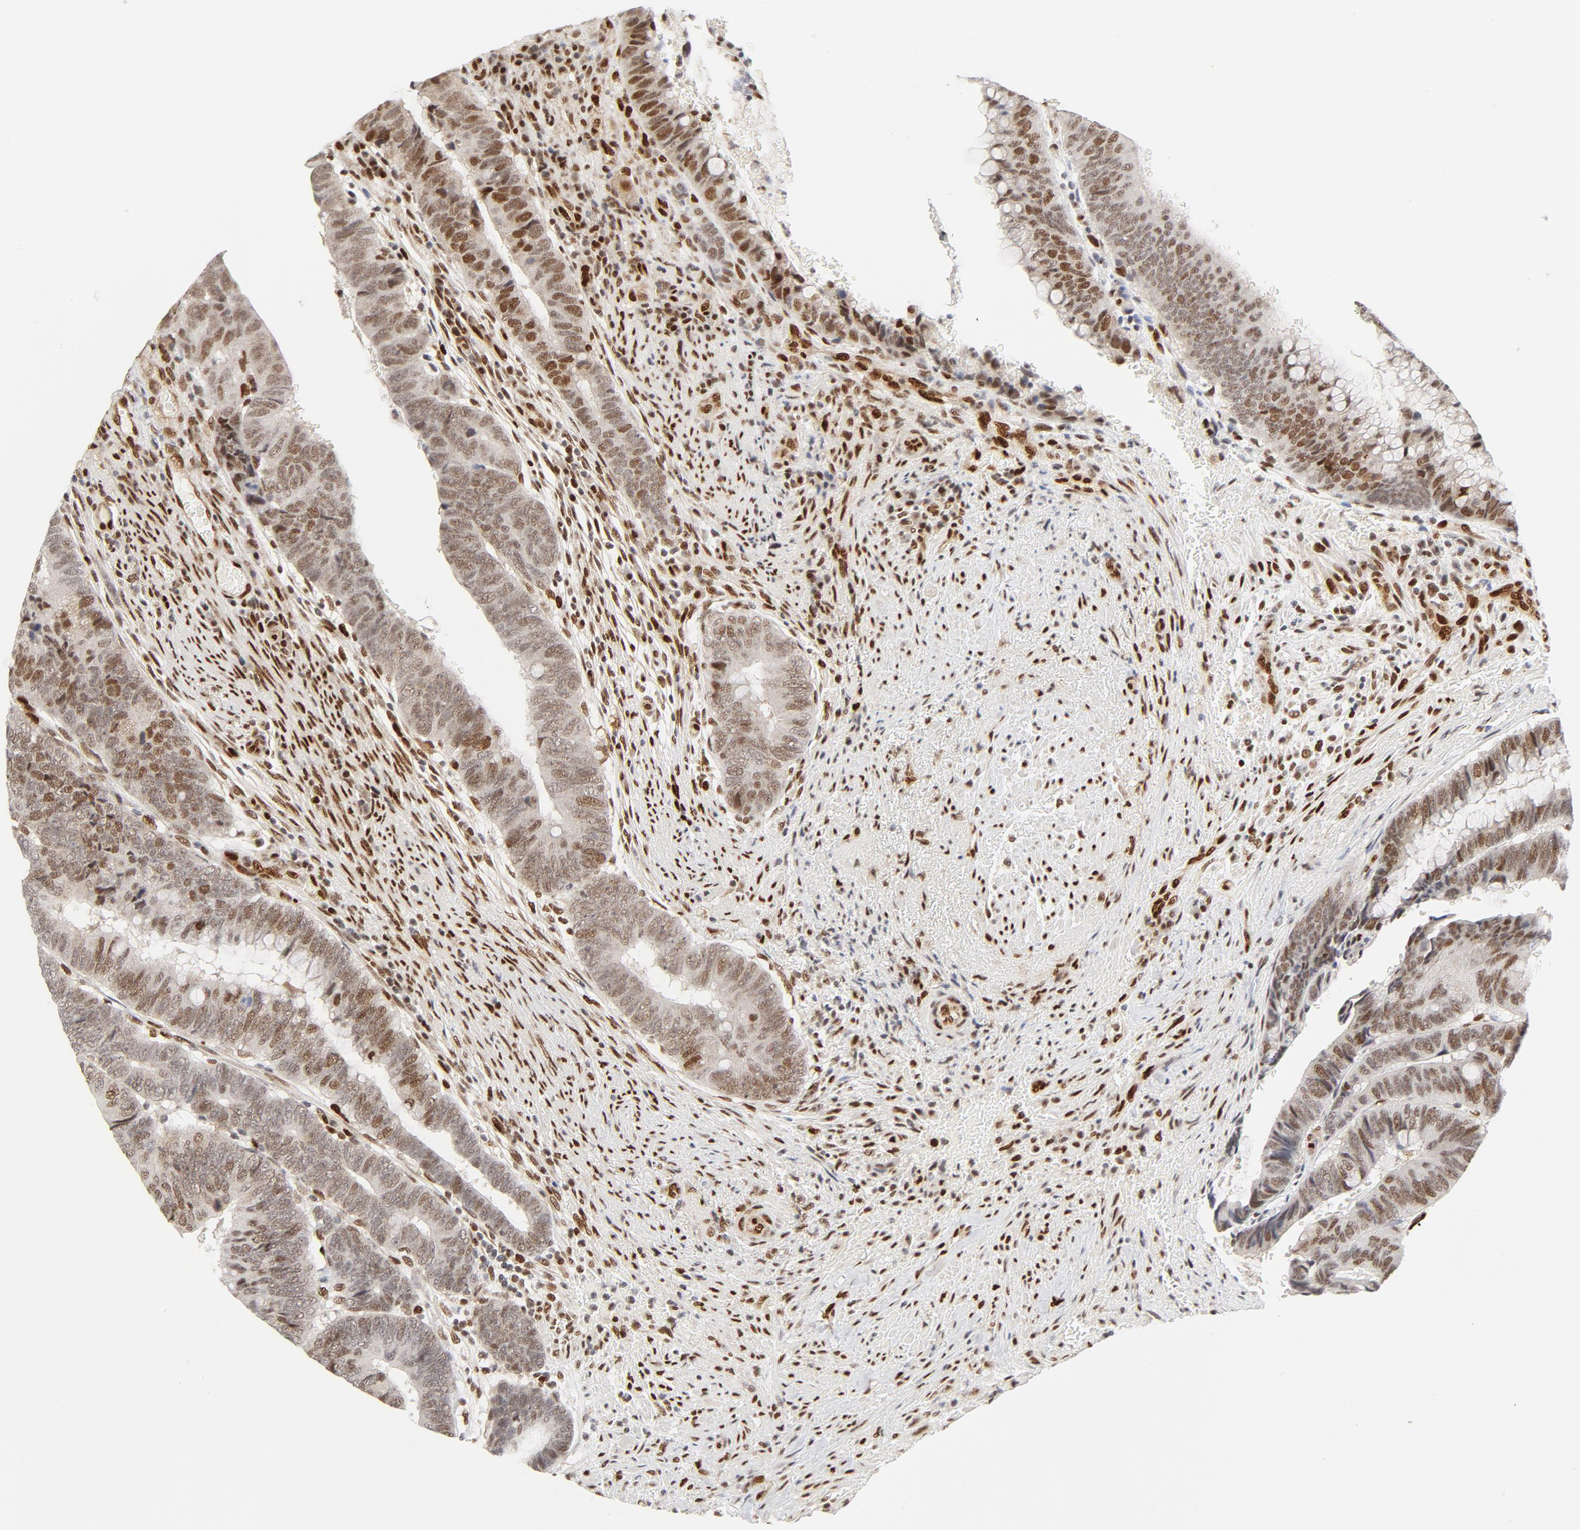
{"staining": {"intensity": "moderate", "quantity": ">75%", "location": "nuclear"}, "tissue": "colorectal cancer", "cell_type": "Tumor cells", "image_type": "cancer", "snomed": [{"axis": "morphology", "description": "Normal tissue, NOS"}, {"axis": "morphology", "description": "Adenocarcinoma, NOS"}, {"axis": "topography", "description": "Rectum"}], "caption": "A micrograph of adenocarcinoma (colorectal) stained for a protein exhibits moderate nuclear brown staining in tumor cells.", "gene": "MEF2A", "patient": {"sex": "male", "age": 92}}